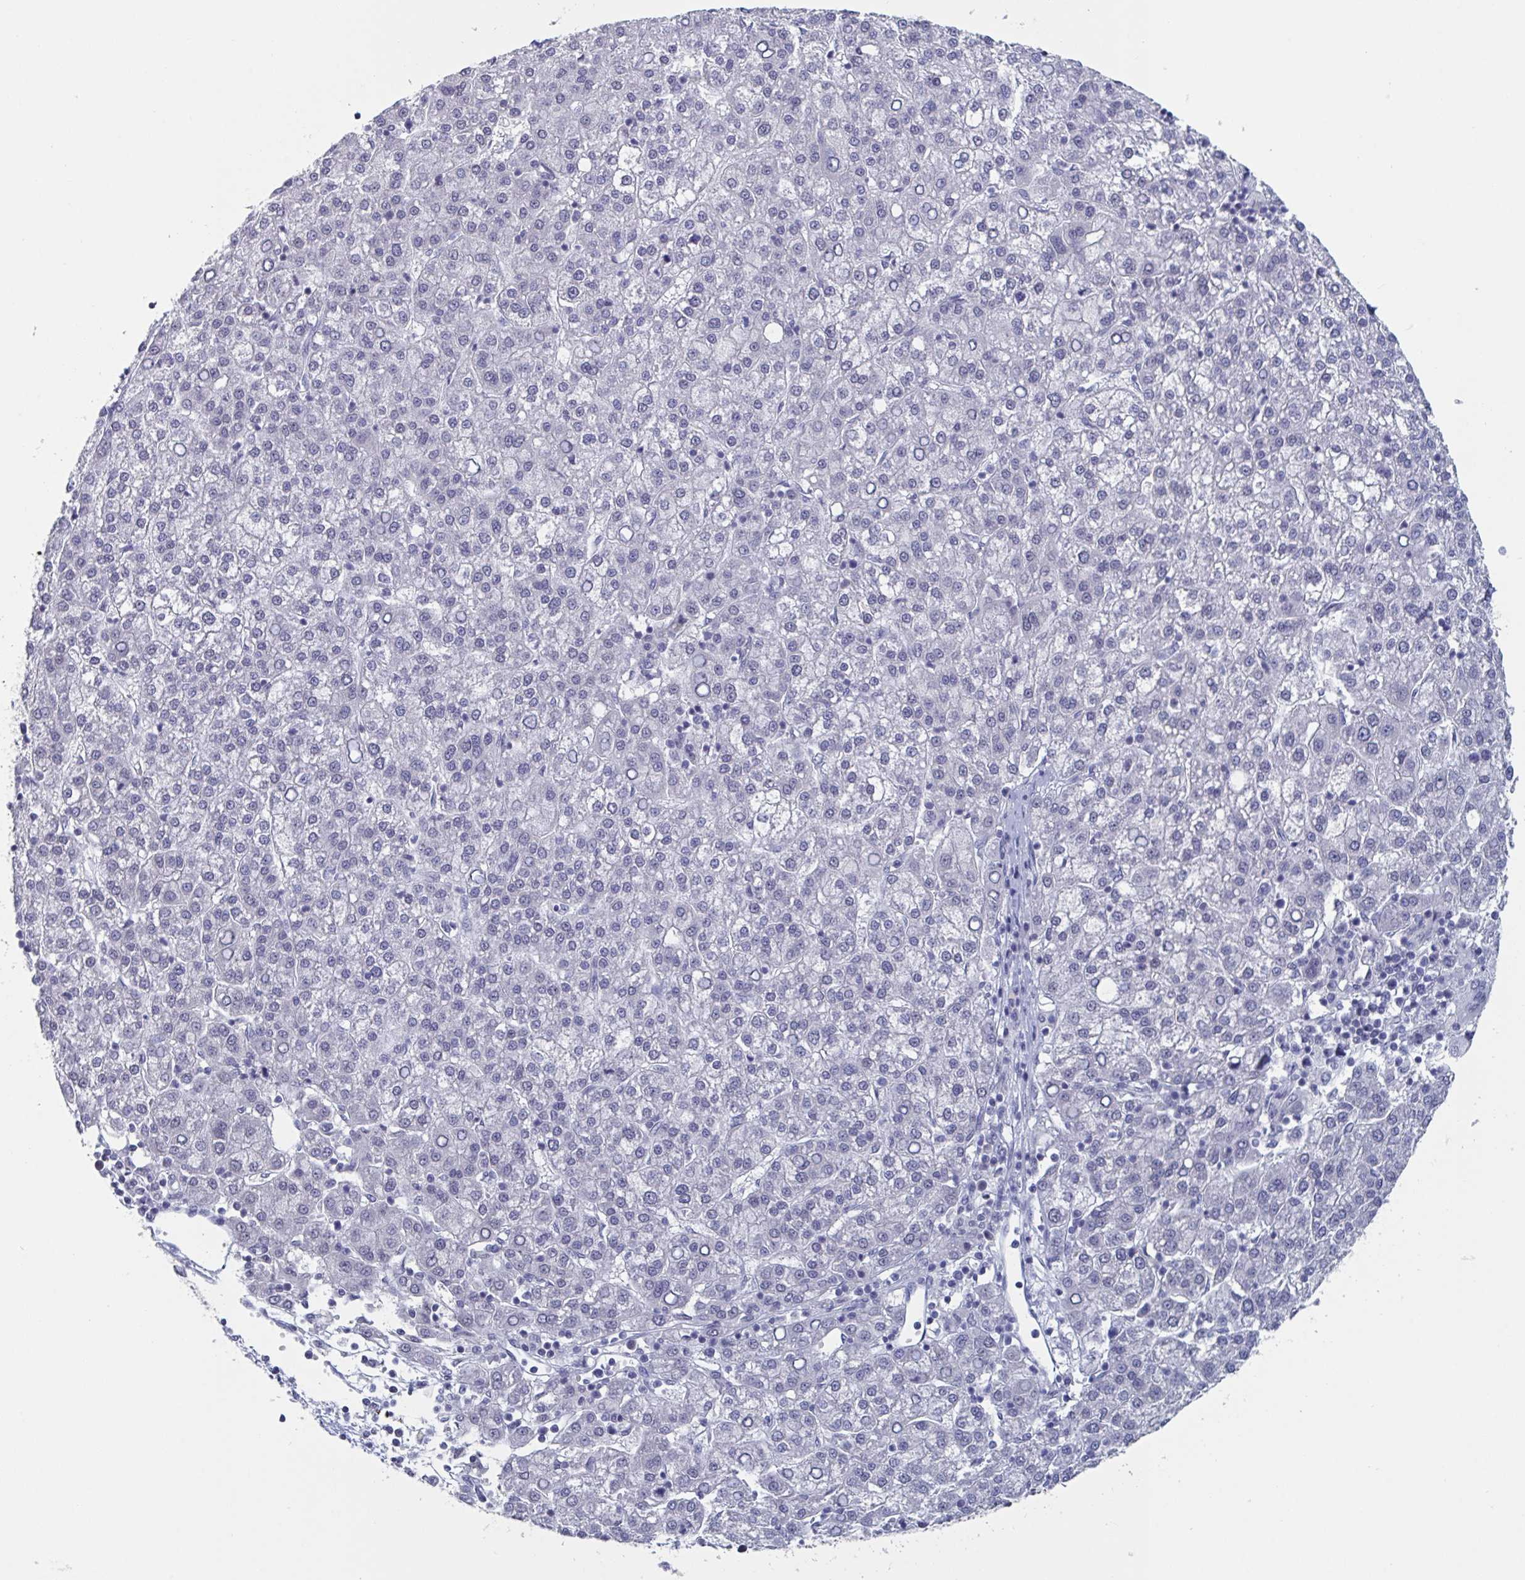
{"staining": {"intensity": "negative", "quantity": "none", "location": "none"}, "tissue": "liver cancer", "cell_type": "Tumor cells", "image_type": "cancer", "snomed": [{"axis": "morphology", "description": "Carcinoma, Hepatocellular, NOS"}, {"axis": "topography", "description": "Liver"}], "caption": "This is a histopathology image of IHC staining of liver cancer, which shows no positivity in tumor cells.", "gene": "KDM4D", "patient": {"sex": "female", "age": 58}}